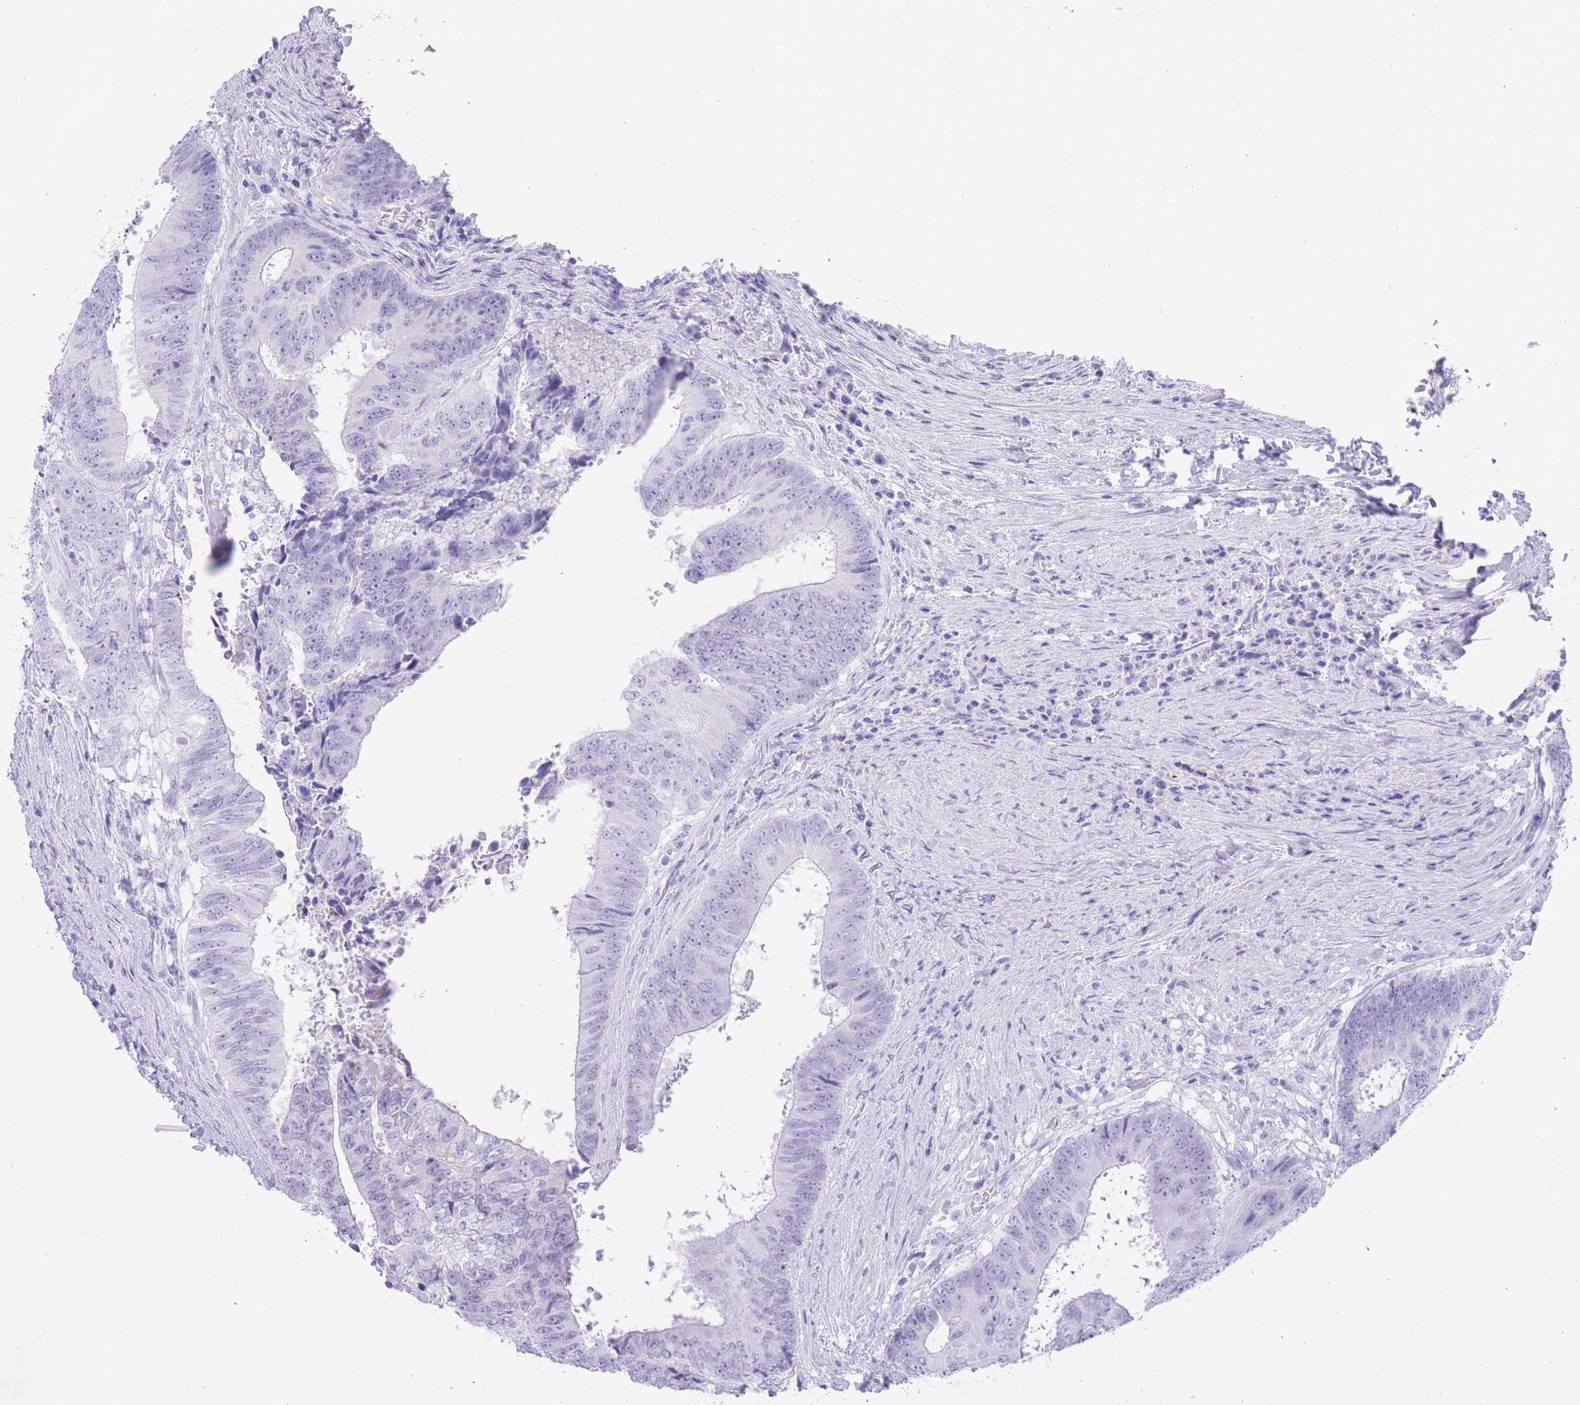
{"staining": {"intensity": "negative", "quantity": "none", "location": "none"}, "tissue": "colorectal cancer", "cell_type": "Tumor cells", "image_type": "cancer", "snomed": [{"axis": "morphology", "description": "Adenocarcinoma, NOS"}, {"axis": "topography", "description": "Rectum"}], "caption": "IHC of human colorectal cancer demonstrates no expression in tumor cells.", "gene": "ELOA2", "patient": {"sex": "male", "age": 72}}